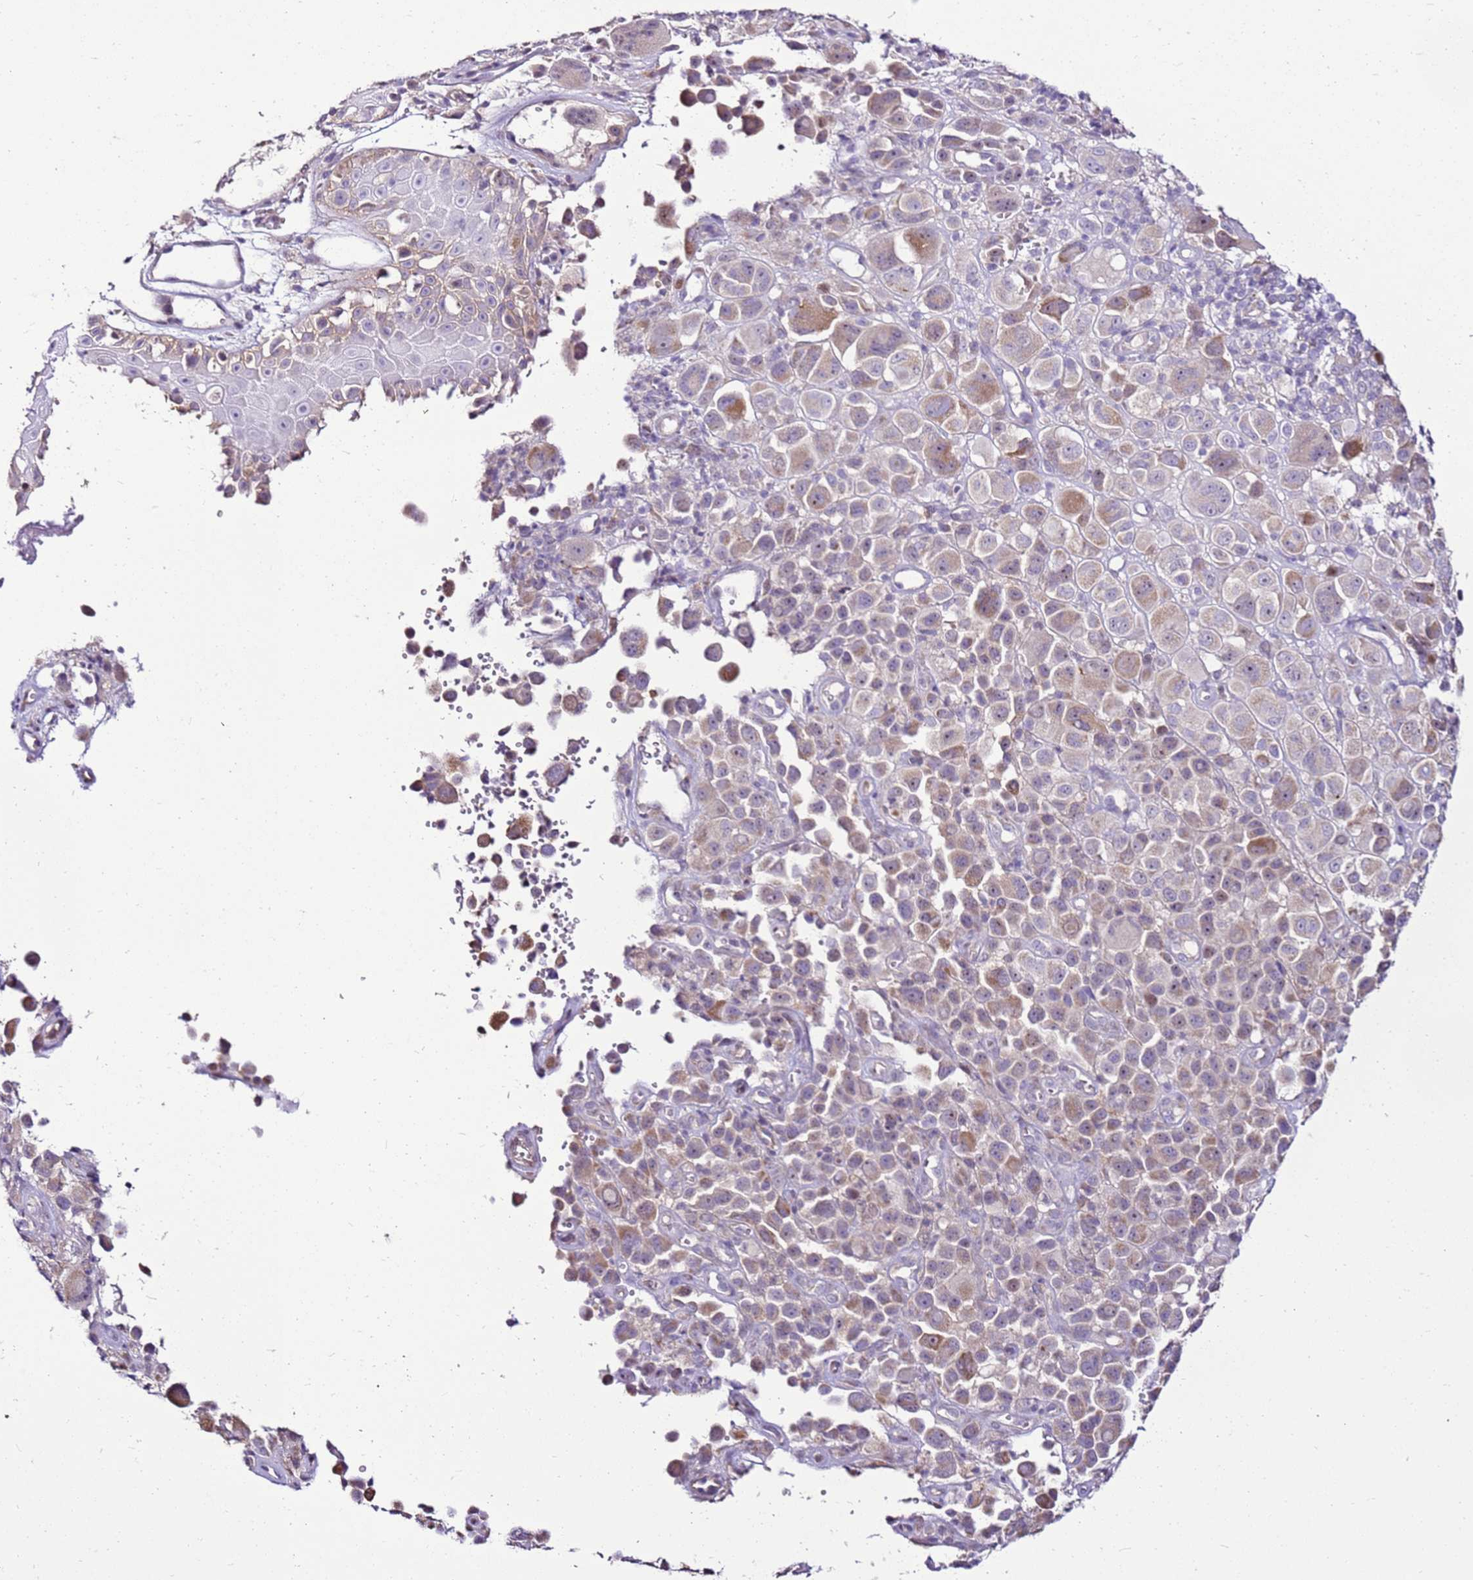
{"staining": {"intensity": "moderate", "quantity": "25%-75%", "location": "cytoplasmic/membranous"}, "tissue": "melanoma", "cell_type": "Tumor cells", "image_type": "cancer", "snomed": [{"axis": "morphology", "description": "Malignant melanoma, NOS"}, {"axis": "topography", "description": "Skin of trunk"}], "caption": "Tumor cells exhibit medium levels of moderate cytoplasmic/membranous expression in approximately 25%-75% of cells in malignant melanoma.", "gene": "SLC38A5", "patient": {"sex": "male", "age": 71}}